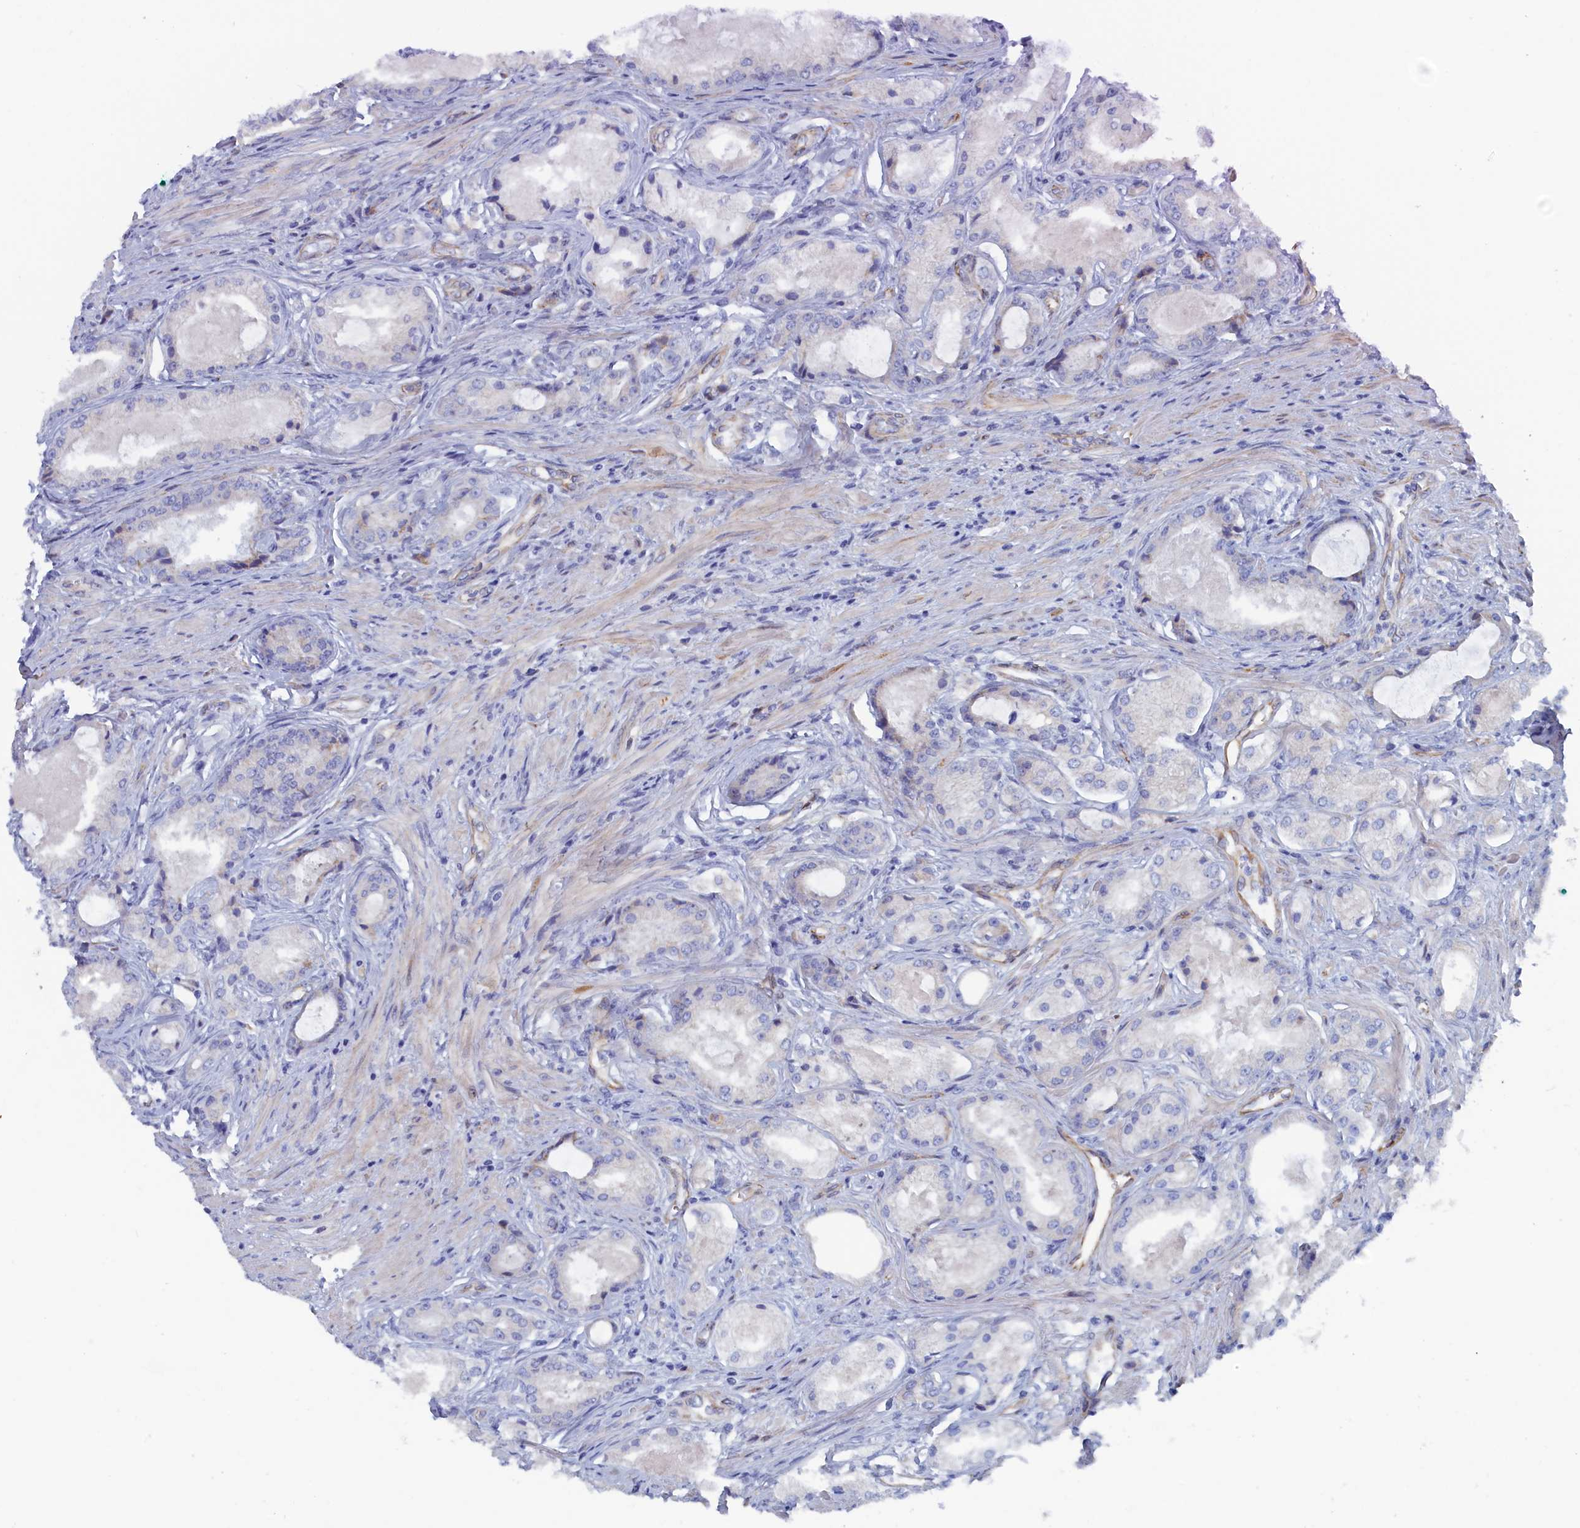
{"staining": {"intensity": "negative", "quantity": "none", "location": "none"}, "tissue": "prostate cancer", "cell_type": "Tumor cells", "image_type": "cancer", "snomed": [{"axis": "morphology", "description": "Adenocarcinoma, Low grade"}, {"axis": "topography", "description": "Prostate"}], "caption": "IHC of prostate cancer demonstrates no expression in tumor cells.", "gene": "COG7", "patient": {"sex": "male", "age": 68}}